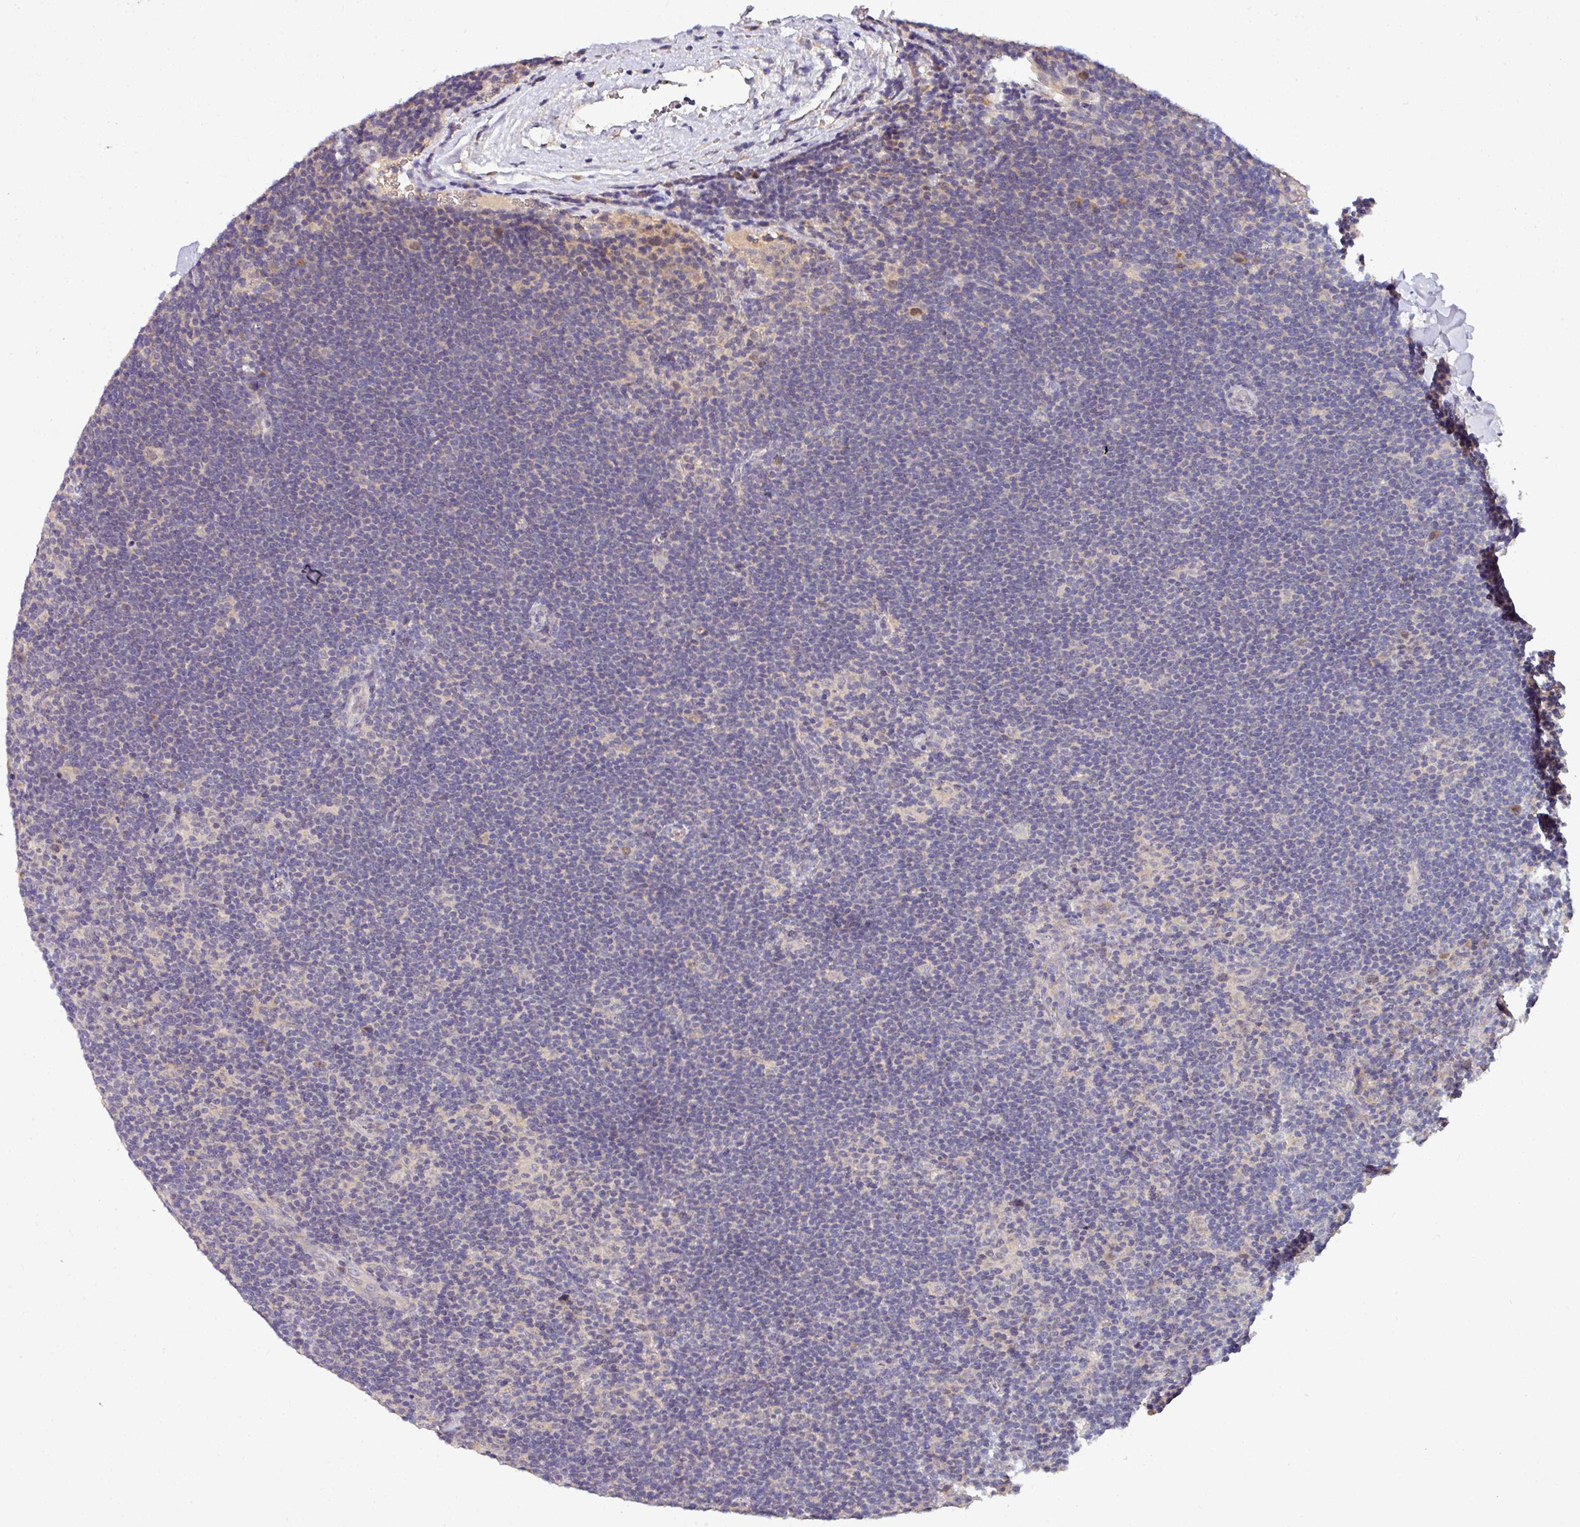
{"staining": {"intensity": "negative", "quantity": "none", "location": "none"}, "tissue": "lymphoma", "cell_type": "Tumor cells", "image_type": "cancer", "snomed": [{"axis": "morphology", "description": "Hodgkin's disease, NOS"}, {"axis": "topography", "description": "Lymph node"}], "caption": "This is a photomicrograph of immunohistochemistry staining of Hodgkin's disease, which shows no expression in tumor cells.", "gene": "AEBP2", "patient": {"sex": "female", "age": 57}}